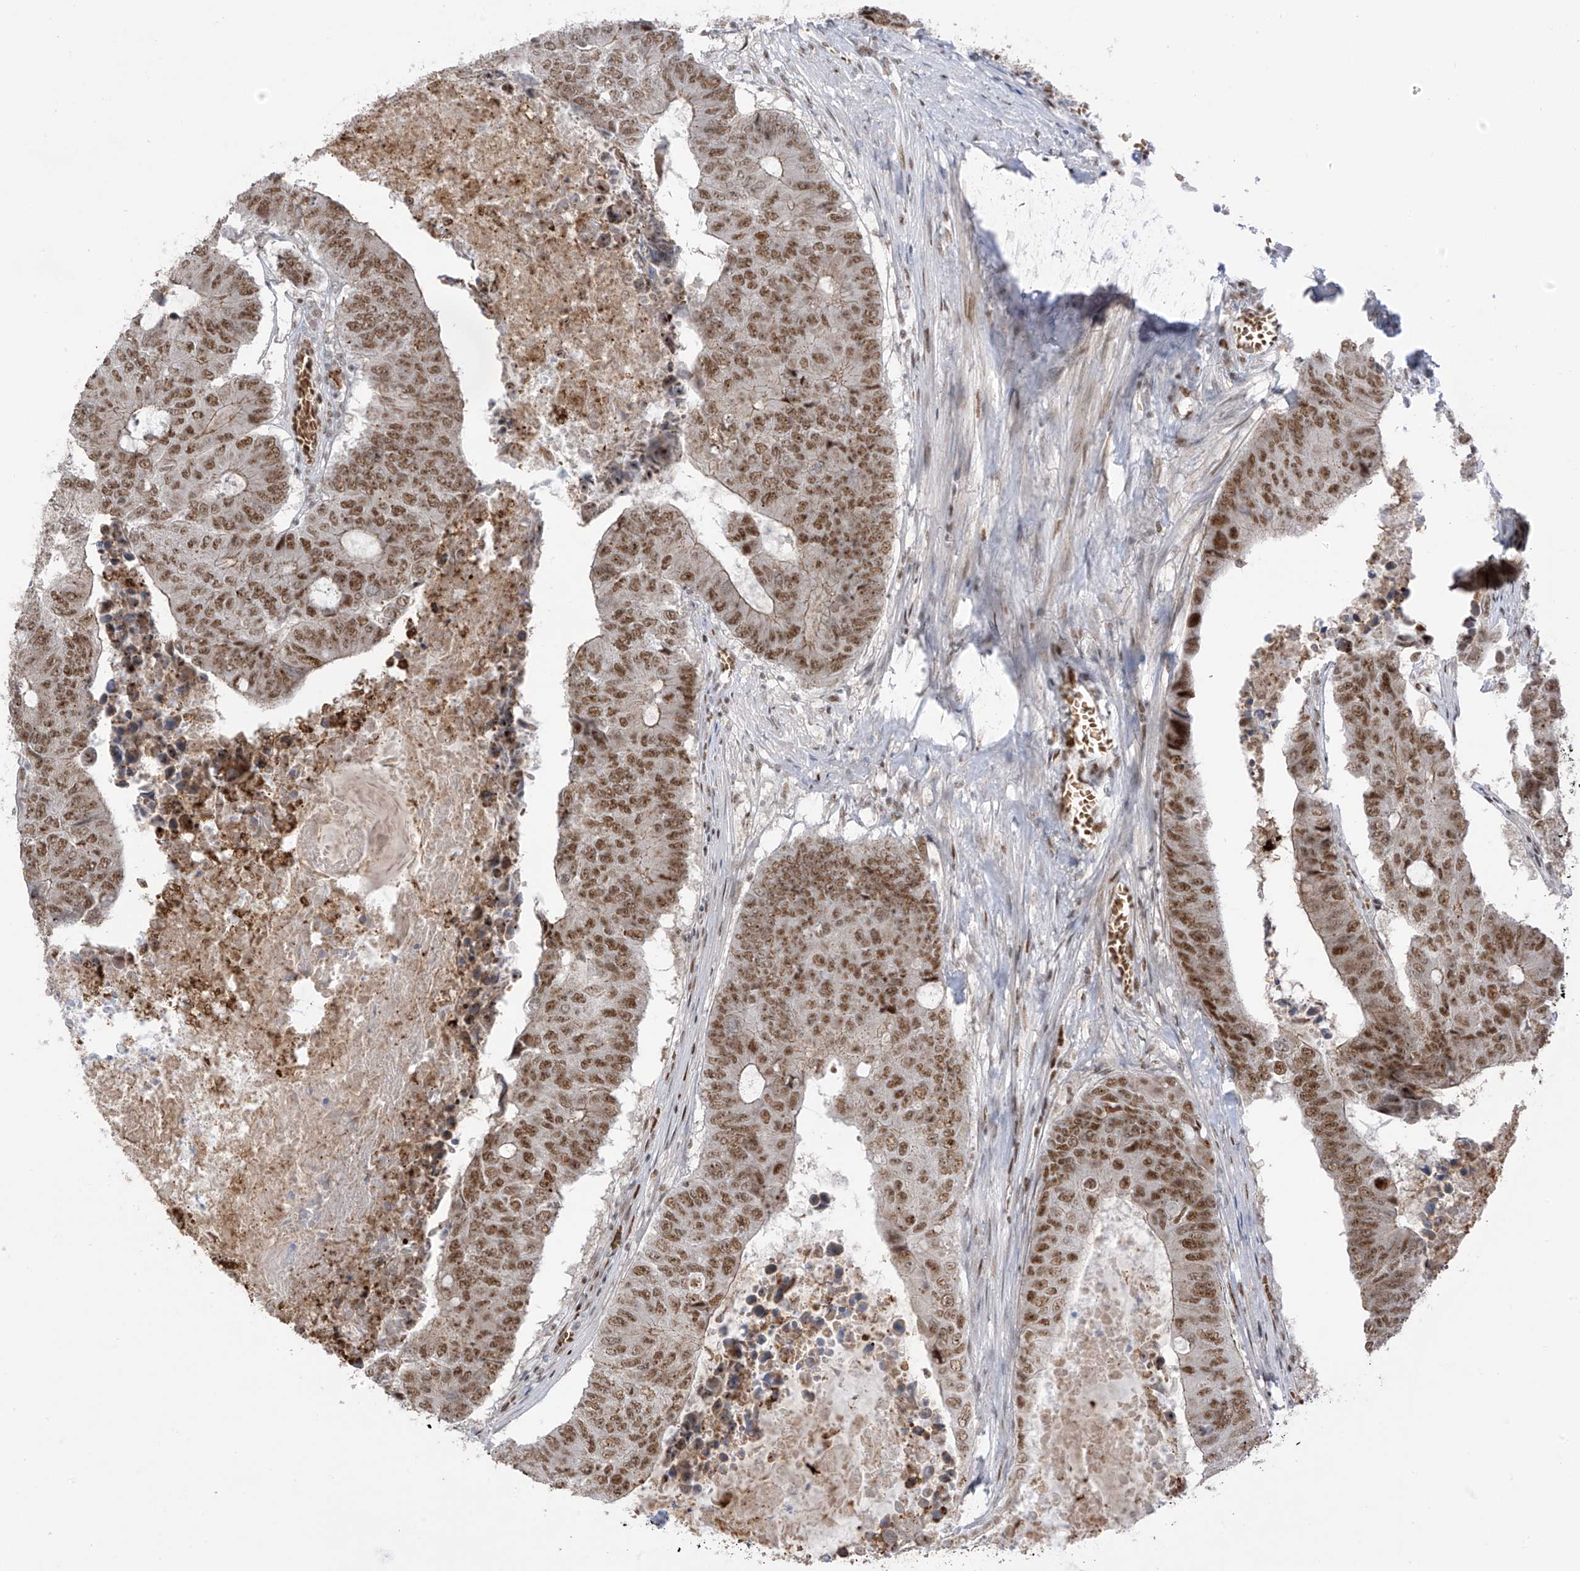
{"staining": {"intensity": "strong", "quantity": ">75%", "location": "nuclear"}, "tissue": "colorectal cancer", "cell_type": "Tumor cells", "image_type": "cancer", "snomed": [{"axis": "morphology", "description": "Adenocarcinoma, NOS"}, {"axis": "topography", "description": "Colon"}], "caption": "Strong nuclear staining is identified in about >75% of tumor cells in colorectal cancer (adenocarcinoma).", "gene": "ZCWPW2", "patient": {"sex": "male", "age": 87}}